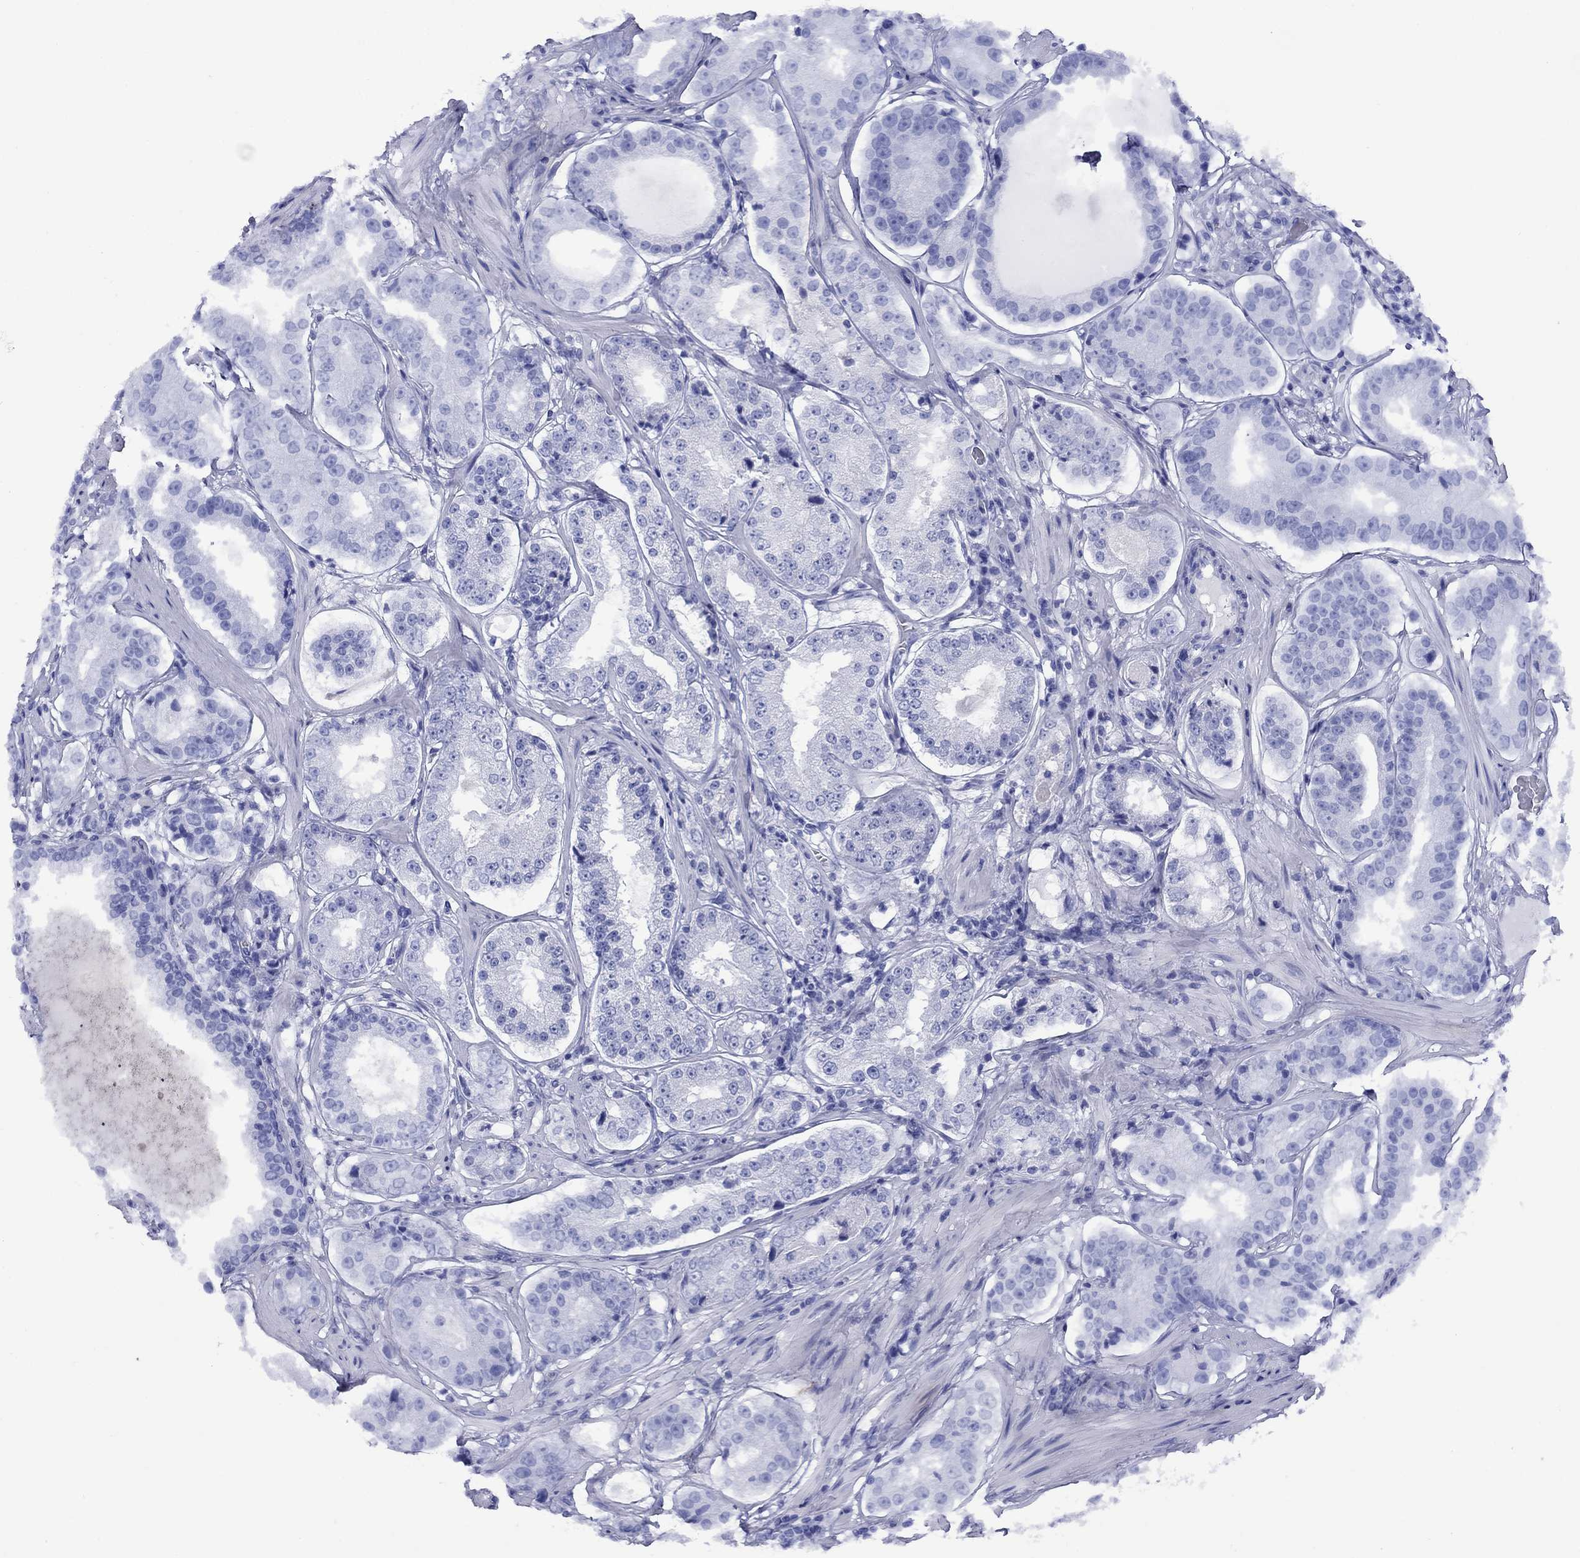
{"staining": {"intensity": "negative", "quantity": "none", "location": "none"}, "tissue": "prostate cancer", "cell_type": "Tumor cells", "image_type": "cancer", "snomed": [{"axis": "morphology", "description": "Adenocarcinoma, Low grade"}, {"axis": "topography", "description": "Prostate"}], "caption": "Human low-grade adenocarcinoma (prostate) stained for a protein using immunohistochemistry displays no staining in tumor cells.", "gene": "ROM1", "patient": {"sex": "male", "age": 60}}